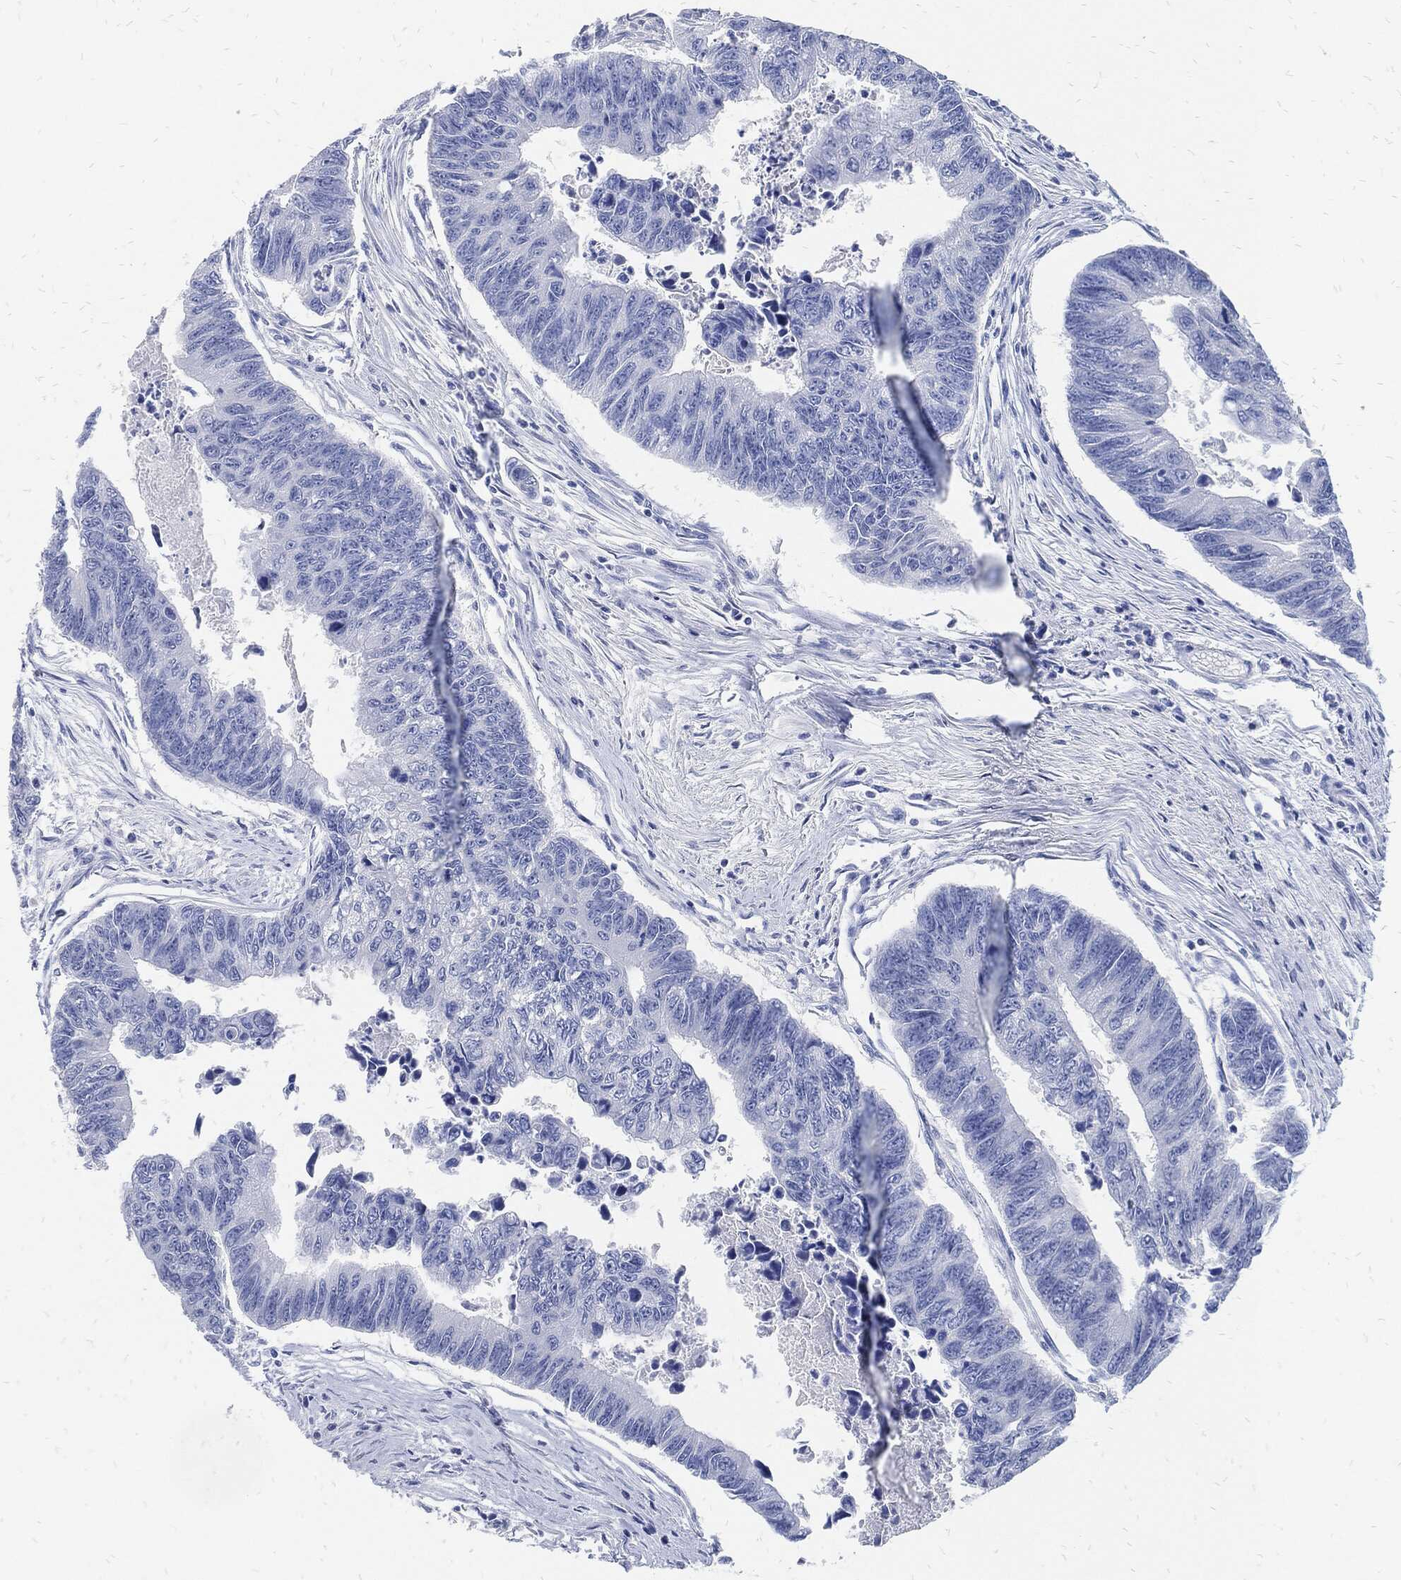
{"staining": {"intensity": "negative", "quantity": "none", "location": "none"}, "tissue": "colorectal cancer", "cell_type": "Tumor cells", "image_type": "cancer", "snomed": [{"axis": "morphology", "description": "Adenocarcinoma, NOS"}, {"axis": "topography", "description": "Colon"}], "caption": "This is an immunohistochemistry image of adenocarcinoma (colorectal). There is no positivity in tumor cells.", "gene": "FABP4", "patient": {"sex": "female", "age": 65}}